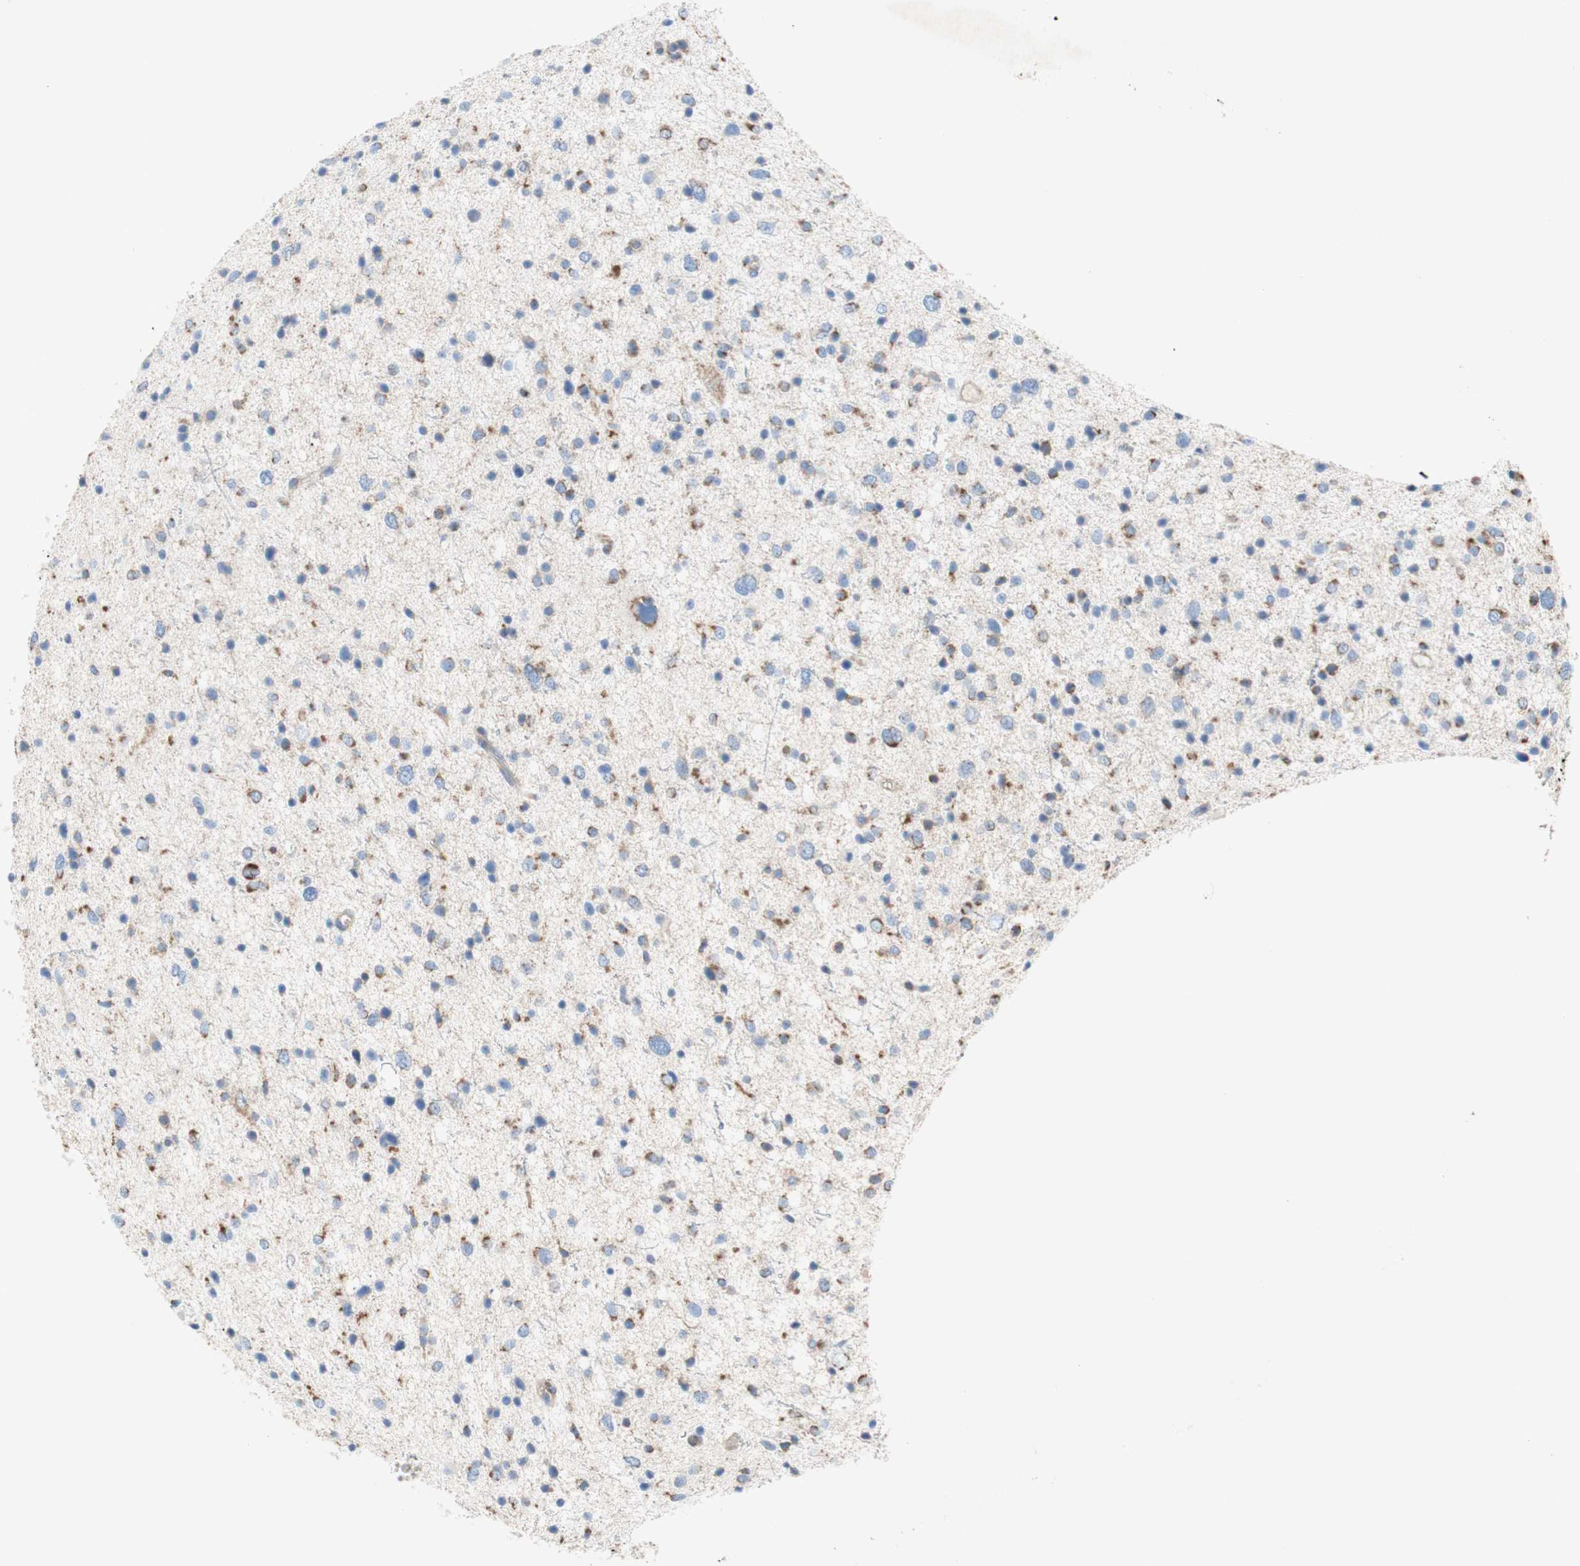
{"staining": {"intensity": "moderate", "quantity": "25%-75%", "location": "cytoplasmic/membranous"}, "tissue": "glioma", "cell_type": "Tumor cells", "image_type": "cancer", "snomed": [{"axis": "morphology", "description": "Glioma, malignant, Low grade"}, {"axis": "topography", "description": "Brain"}], "caption": "Brown immunohistochemical staining in human malignant glioma (low-grade) exhibits moderate cytoplasmic/membranous positivity in approximately 25%-75% of tumor cells.", "gene": "SDHB", "patient": {"sex": "female", "age": 37}}